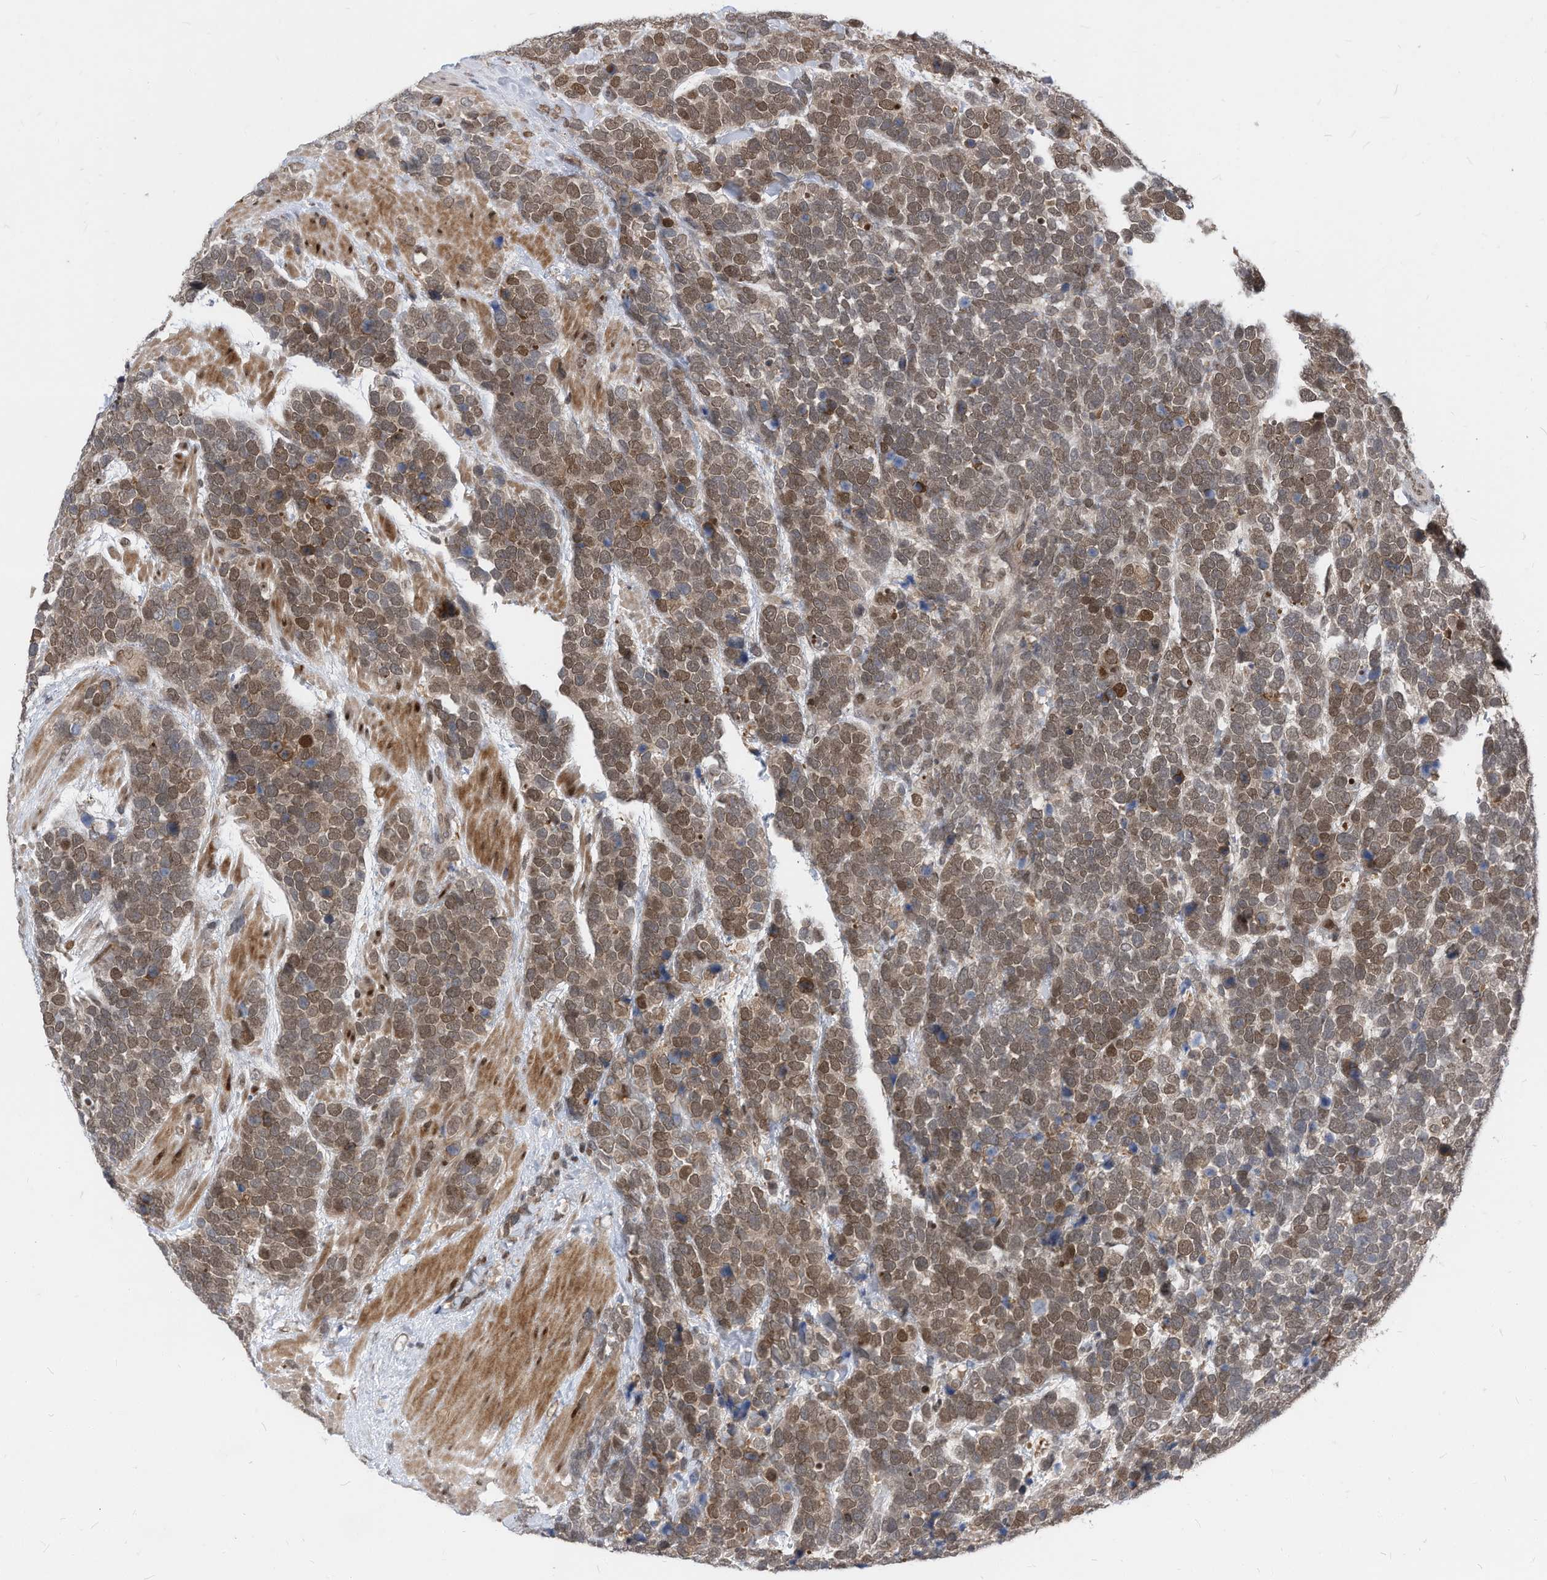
{"staining": {"intensity": "moderate", "quantity": ">75%", "location": "nuclear"}, "tissue": "urothelial cancer", "cell_type": "Tumor cells", "image_type": "cancer", "snomed": [{"axis": "morphology", "description": "Urothelial carcinoma, High grade"}, {"axis": "topography", "description": "Urinary bladder"}], "caption": "Immunohistochemistry (IHC) image of human high-grade urothelial carcinoma stained for a protein (brown), which displays medium levels of moderate nuclear expression in approximately >75% of tumor cells.", "gene": "KPNB1", "patient": {"sex": "female", "age": 82}}